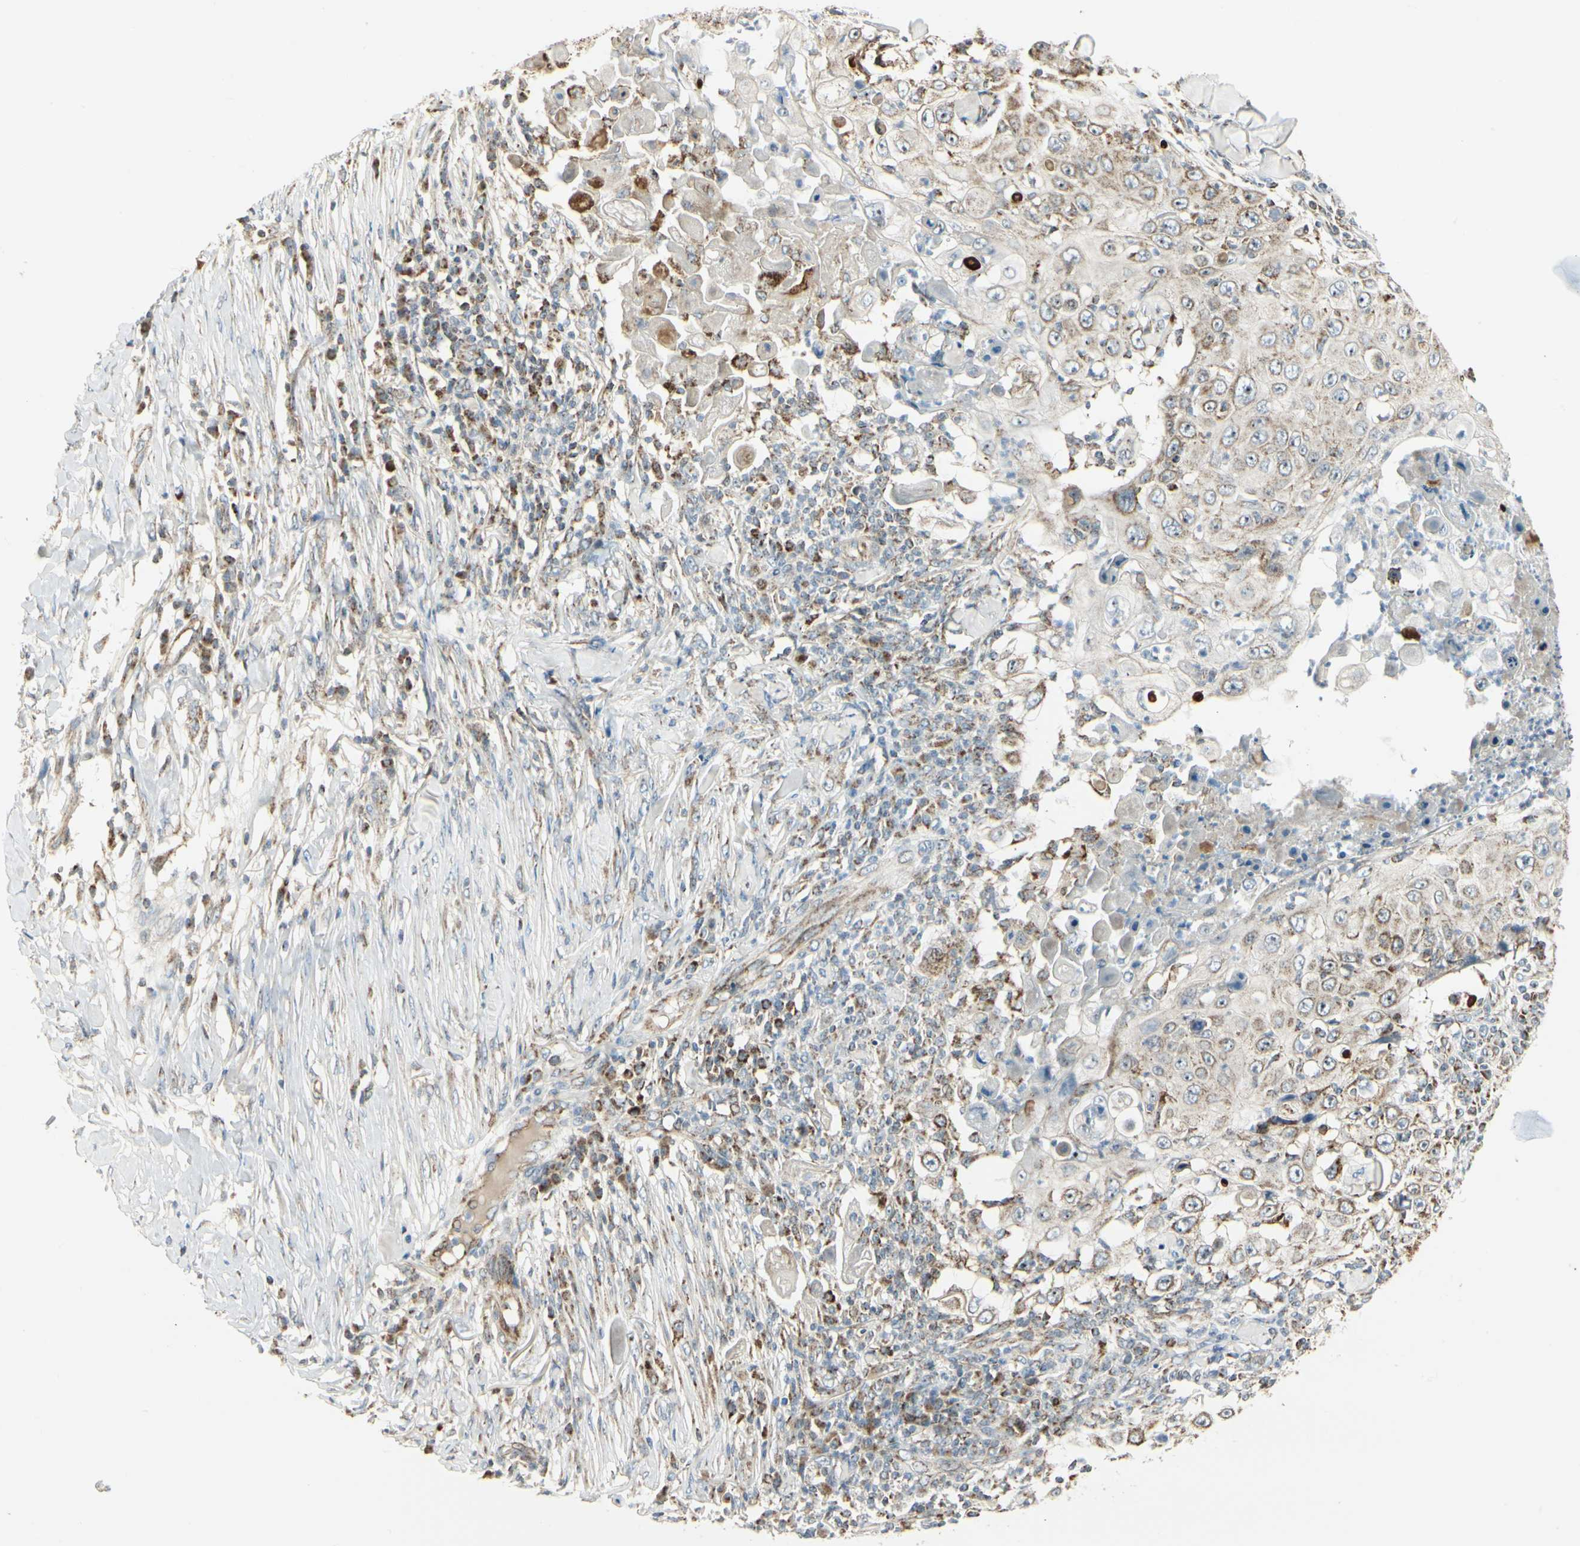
{"staining": {"intensity": "moderate", "quantity": ">75%", "location": "cytoplasmic/membranous"}, "tissue": "skin cancer", "cell_type": "Tumor cells", "image_type": "cancer", "snomed": [{"axis": "morphology", "description": "Squamous cell carcinoma, NOS"}, {"axis": "topography", "description": "Skin"}], "caption": "A high-resolution photomicrograph shows immunohistochemistry staining of skin cancer (squamous cell carcinoma), which exhibits moderate cytoplasmic/membranous staining in approximately >75% of tumor cells.", "gene": "ANKS6", "patient": {"sex": "male", "age": 86}}